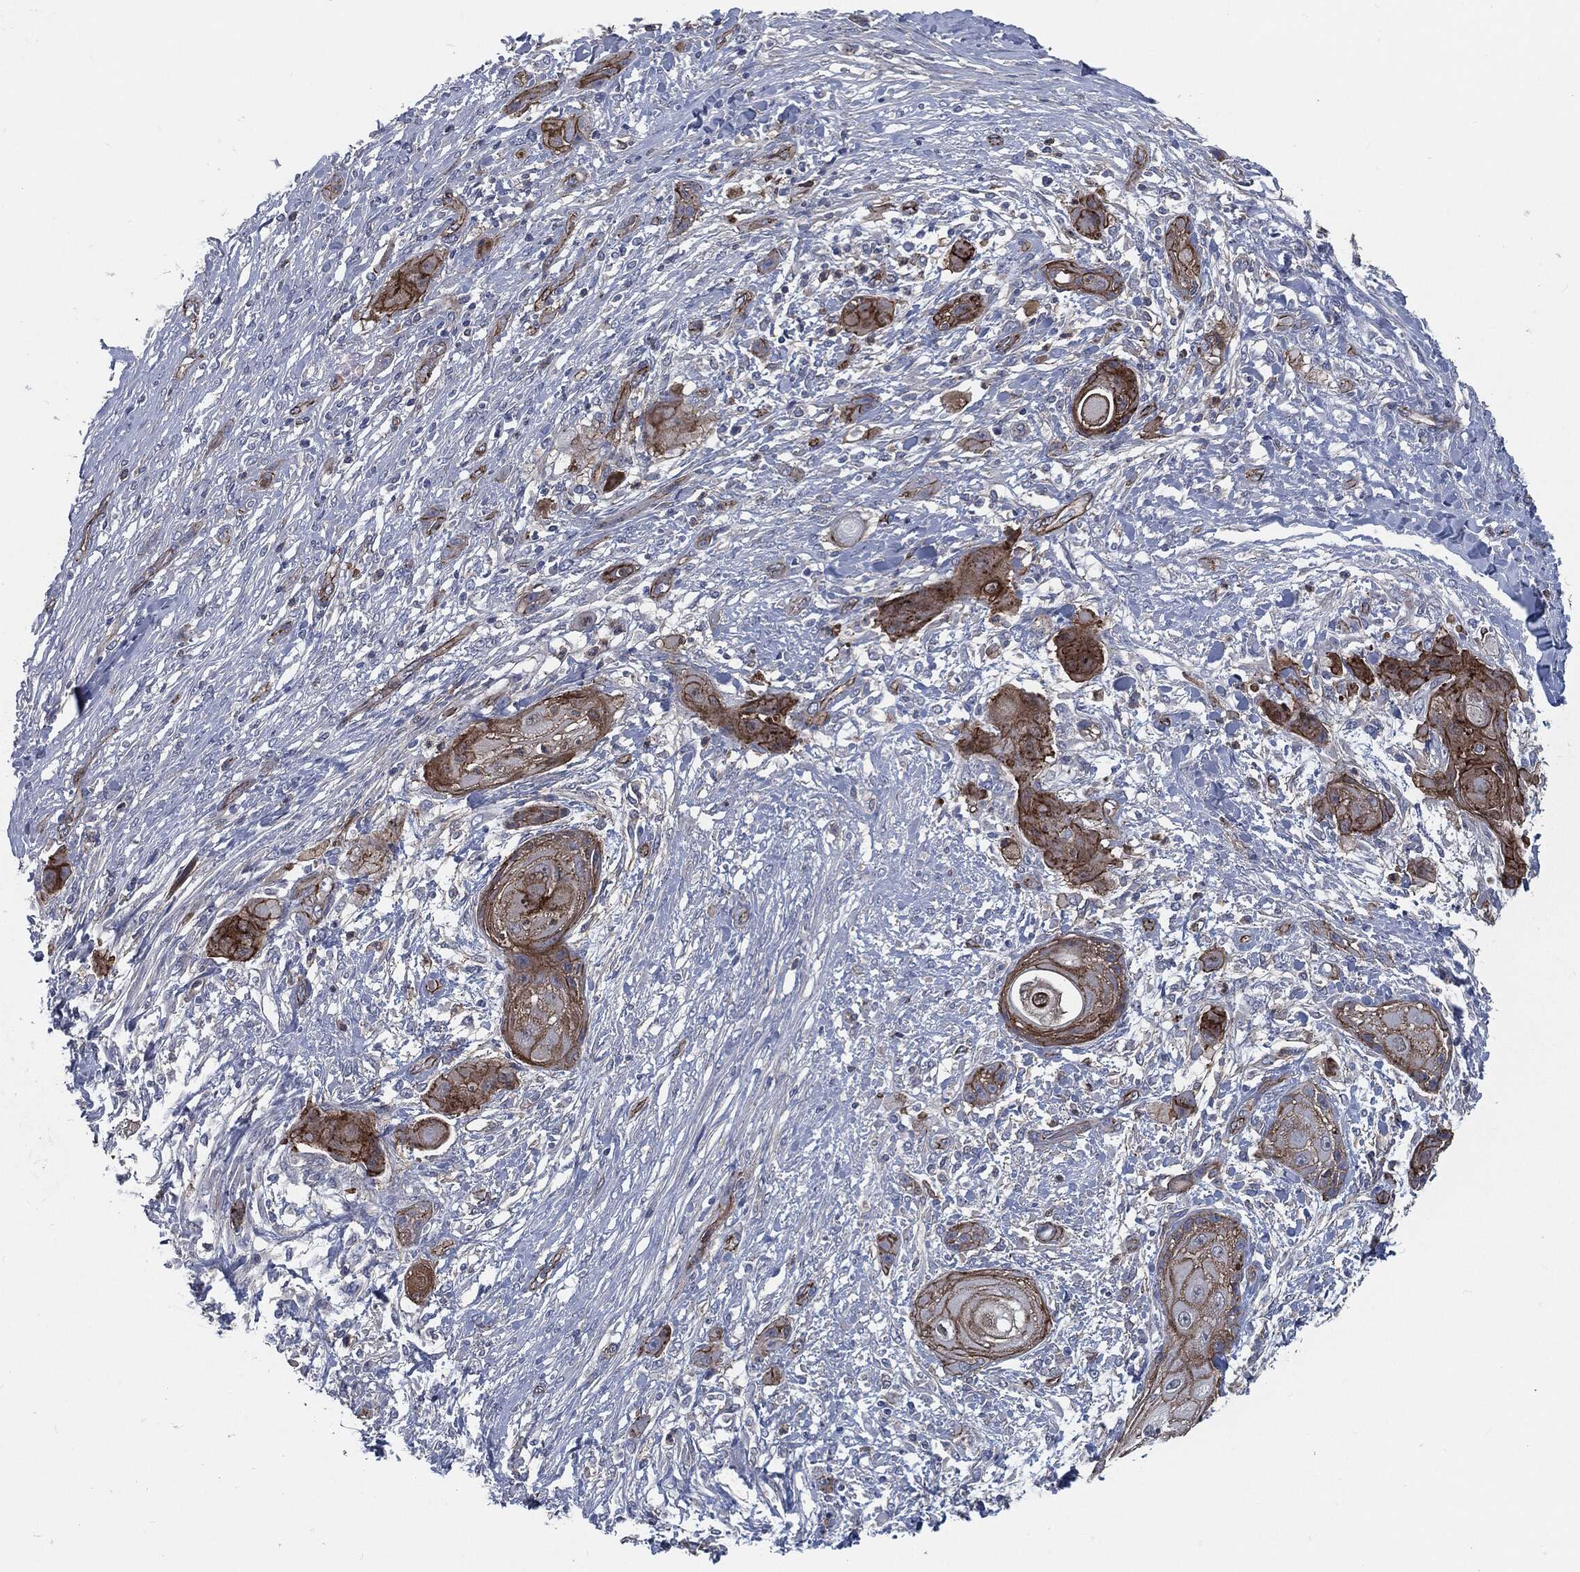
{"staining": {"intensity": "strong", "quantity": "25%-75%", "location": "cytoplasmic/membranous"}, "tissue": "skin cancer", "cell_type": "Tumor cells", "image_type": "cancer", "snomed": [{"axis": "morphology", "description": "Squamous cell carcinoma, NOS"}, {"axis": "topography", "description": "Skin"}], "caption": "Immunohistochemical staining of human skin squamous cell carcinoma shows strong cytoplasmic/membranous protein expression in about 25%-75% of tumor cells.", "gene": "SVIL", "patient": {"sex": "male", "age": 62}}